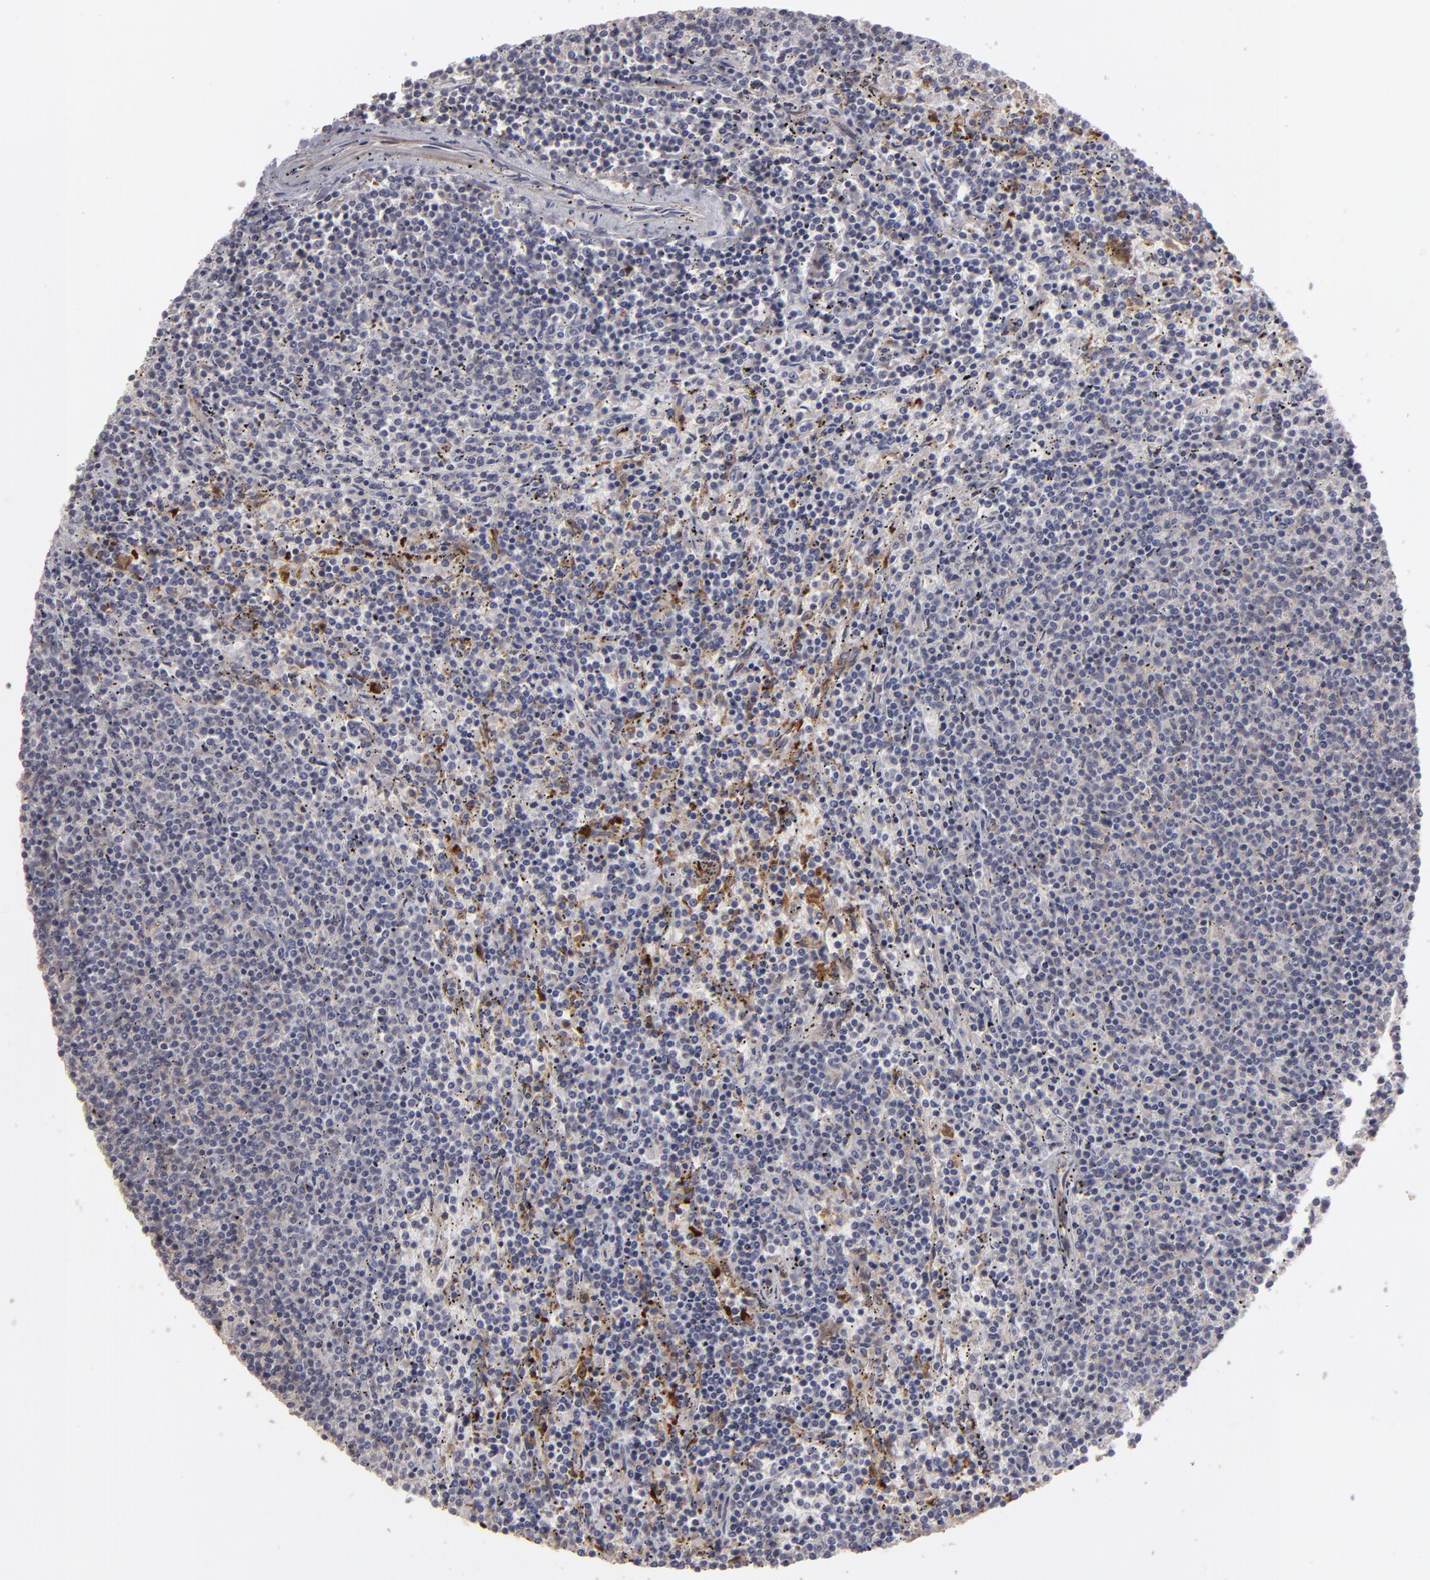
{"staining": {"intensity": "weak", "quantity": "25%-75%", "location": "cytoplasmic/membranous"}, "tissue": "lymphoma", "cell_type": "Tumor cells", "image_type": "cancer", "snomed": [{"axis": "morphology", "description": "Malignant lymphoma, non-Hodgkin's type, Low grade"}, {"axis": "topography", "description": "Spleen"}], "caption": "Weak cytoplasmic/membranous expression for a protein is identified in about 25%-75% of tumor cells of lymphoma using immunohistochemistry.", "gene": "SEMA3G", "patient": {"sex": "female", "age": 50}}